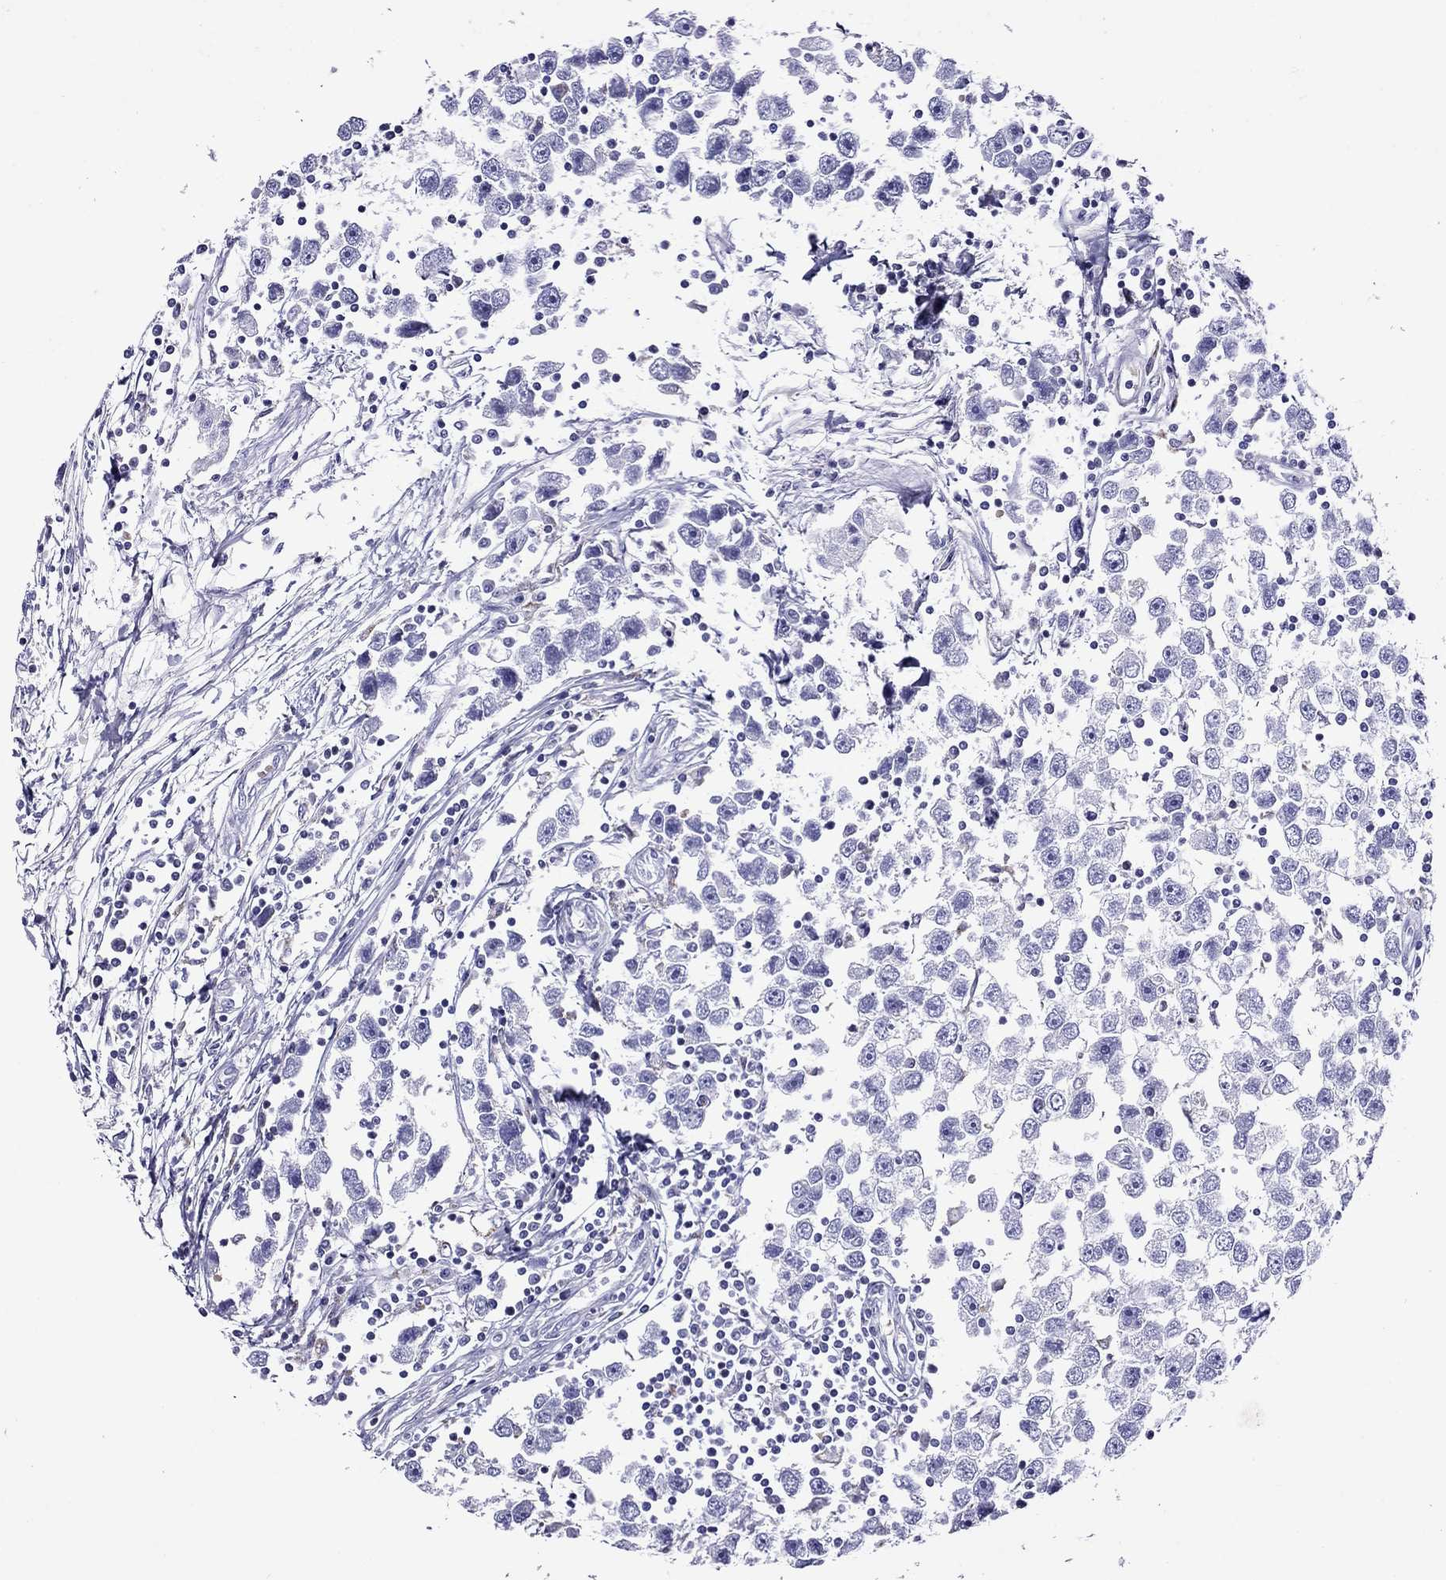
{"staining": {"intensity": "negative", "quantity": "none", "location": "none"}, "tissue": "testis cancer", "cell_type": "Tumor cells", "image_type": "cancer", "snomed": [{"axis": "morphology", "description": "Seminoma, NOS"}, {"axis": "topography", "description": "Testis"}], "caption": "An immunohistochemistry (IHC) histopathology image of testis cancer is shown. There is no staining in tumor cells of testis cancer.", "gene": "SCG2", "patient": {"sex": "male", "age": 30}}